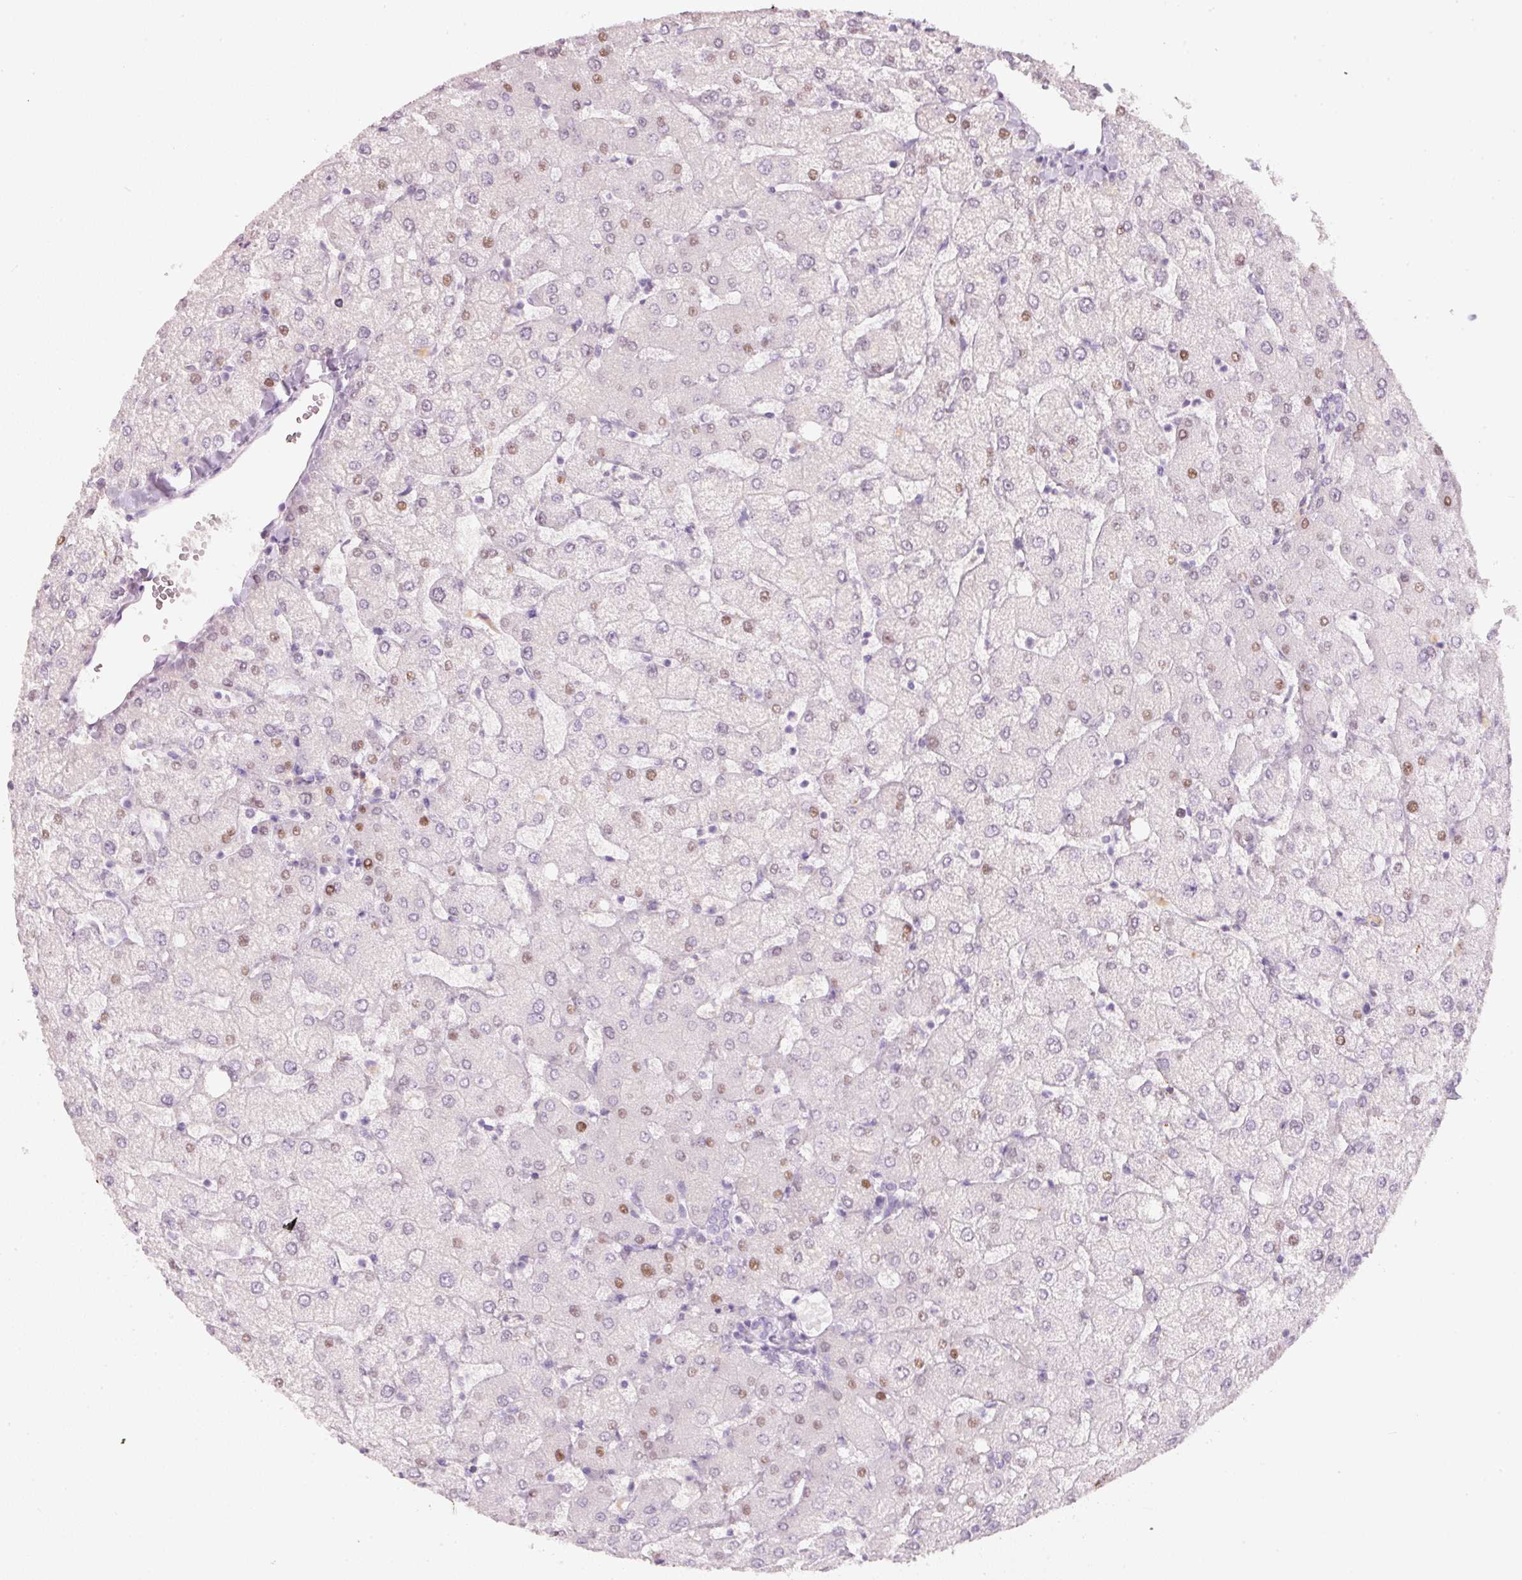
{"staining": {"intensity": "negative", "quantity": "none", "location": "none"}, "tissue": "liver", "cell_type": "Cholangiocytes", "image_type": "normal", "snomed": [{"axis": "morphology", "description": "Normal tissue, NOS"}, {"axis": "topography", "description": "Liver"}], "caption": "This is an immunohistochemistry photomicrograph of unremarkable human liver. There is no positivity in cholangiocytes.", "gene": "ENSG00000206549", "patient": {"sex": "female", "age": 54}}